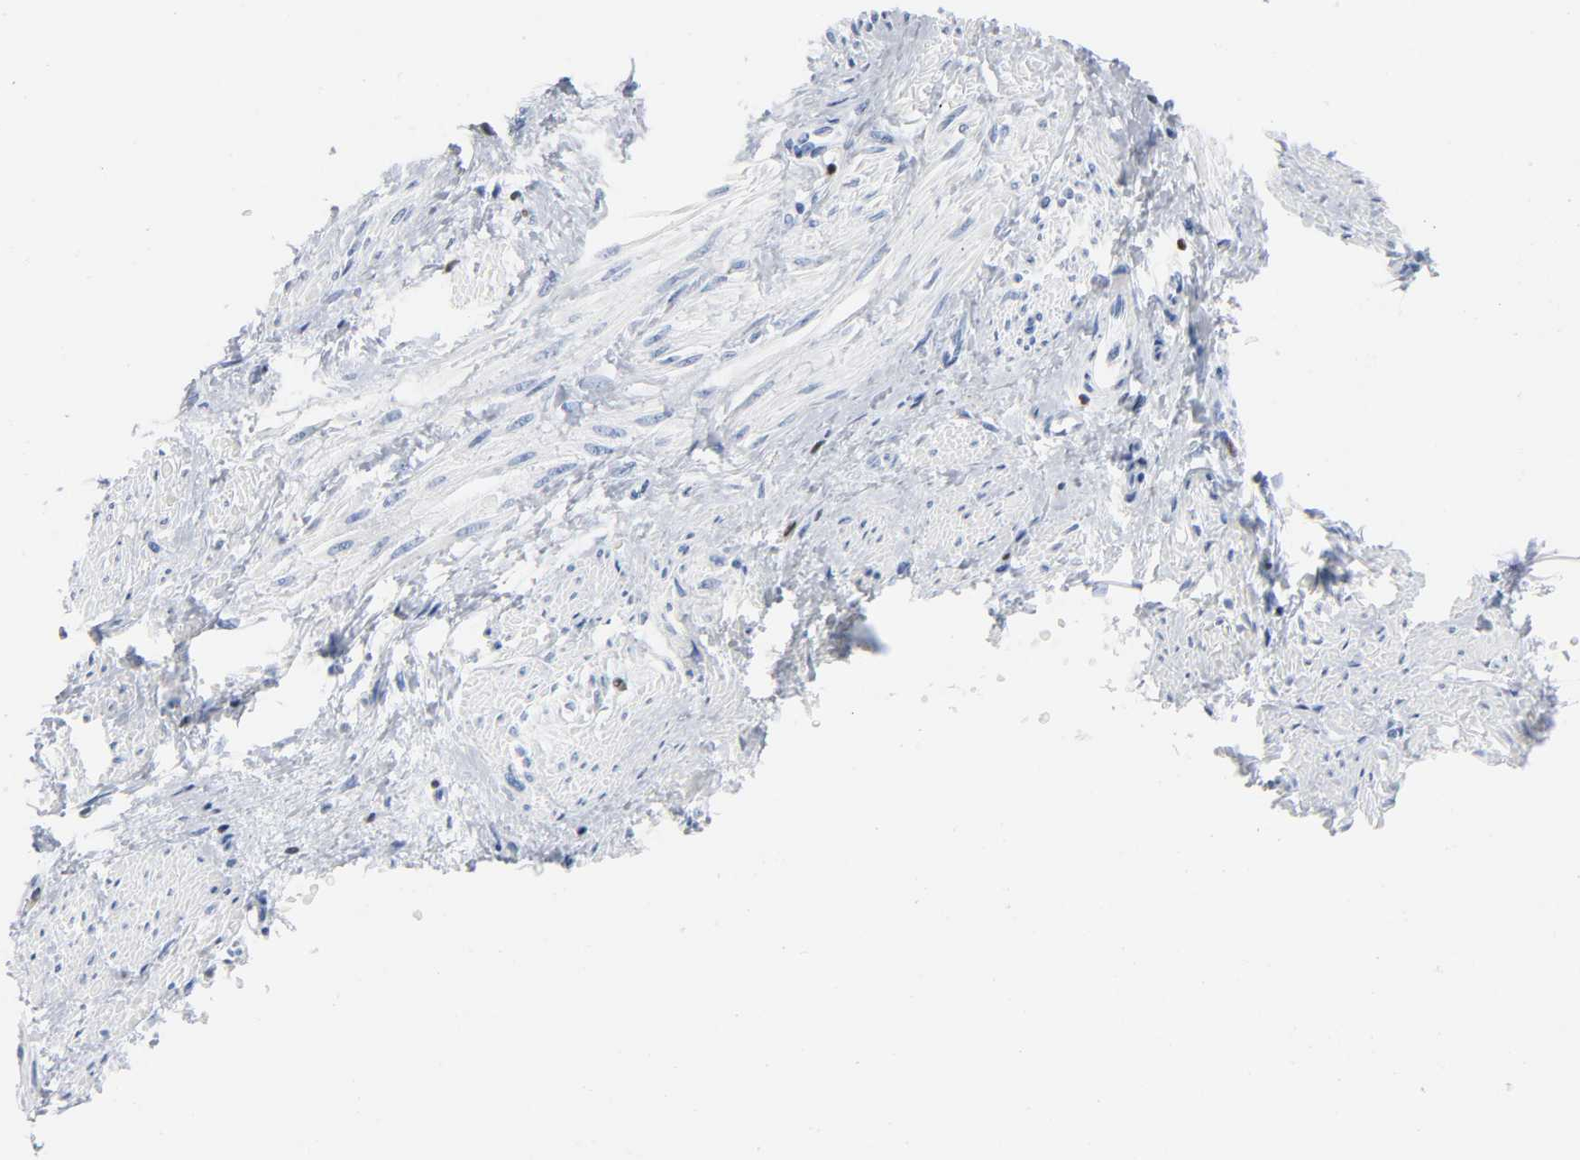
{"staining": {"intensity": "negative", "quantity": "none", "location": "none"}, "tissue": "smooth muscle", "cell_type": "Smooth muscle cells", "image_type": "normal", "snomed": [{"axis": "morphology", "description": "Normal tissue, NOS"}, {"axis": "topography", "description": "Smooth muscle"}, {"axis": "topography", "description": "Uterus"}], "caption": "Immunohistochemical staining of normal smooth muscle demonstrates no significant staining in smooth muscle cells.", "gene": "DOK2", "patient": {"sex": "female", "age": 39}}